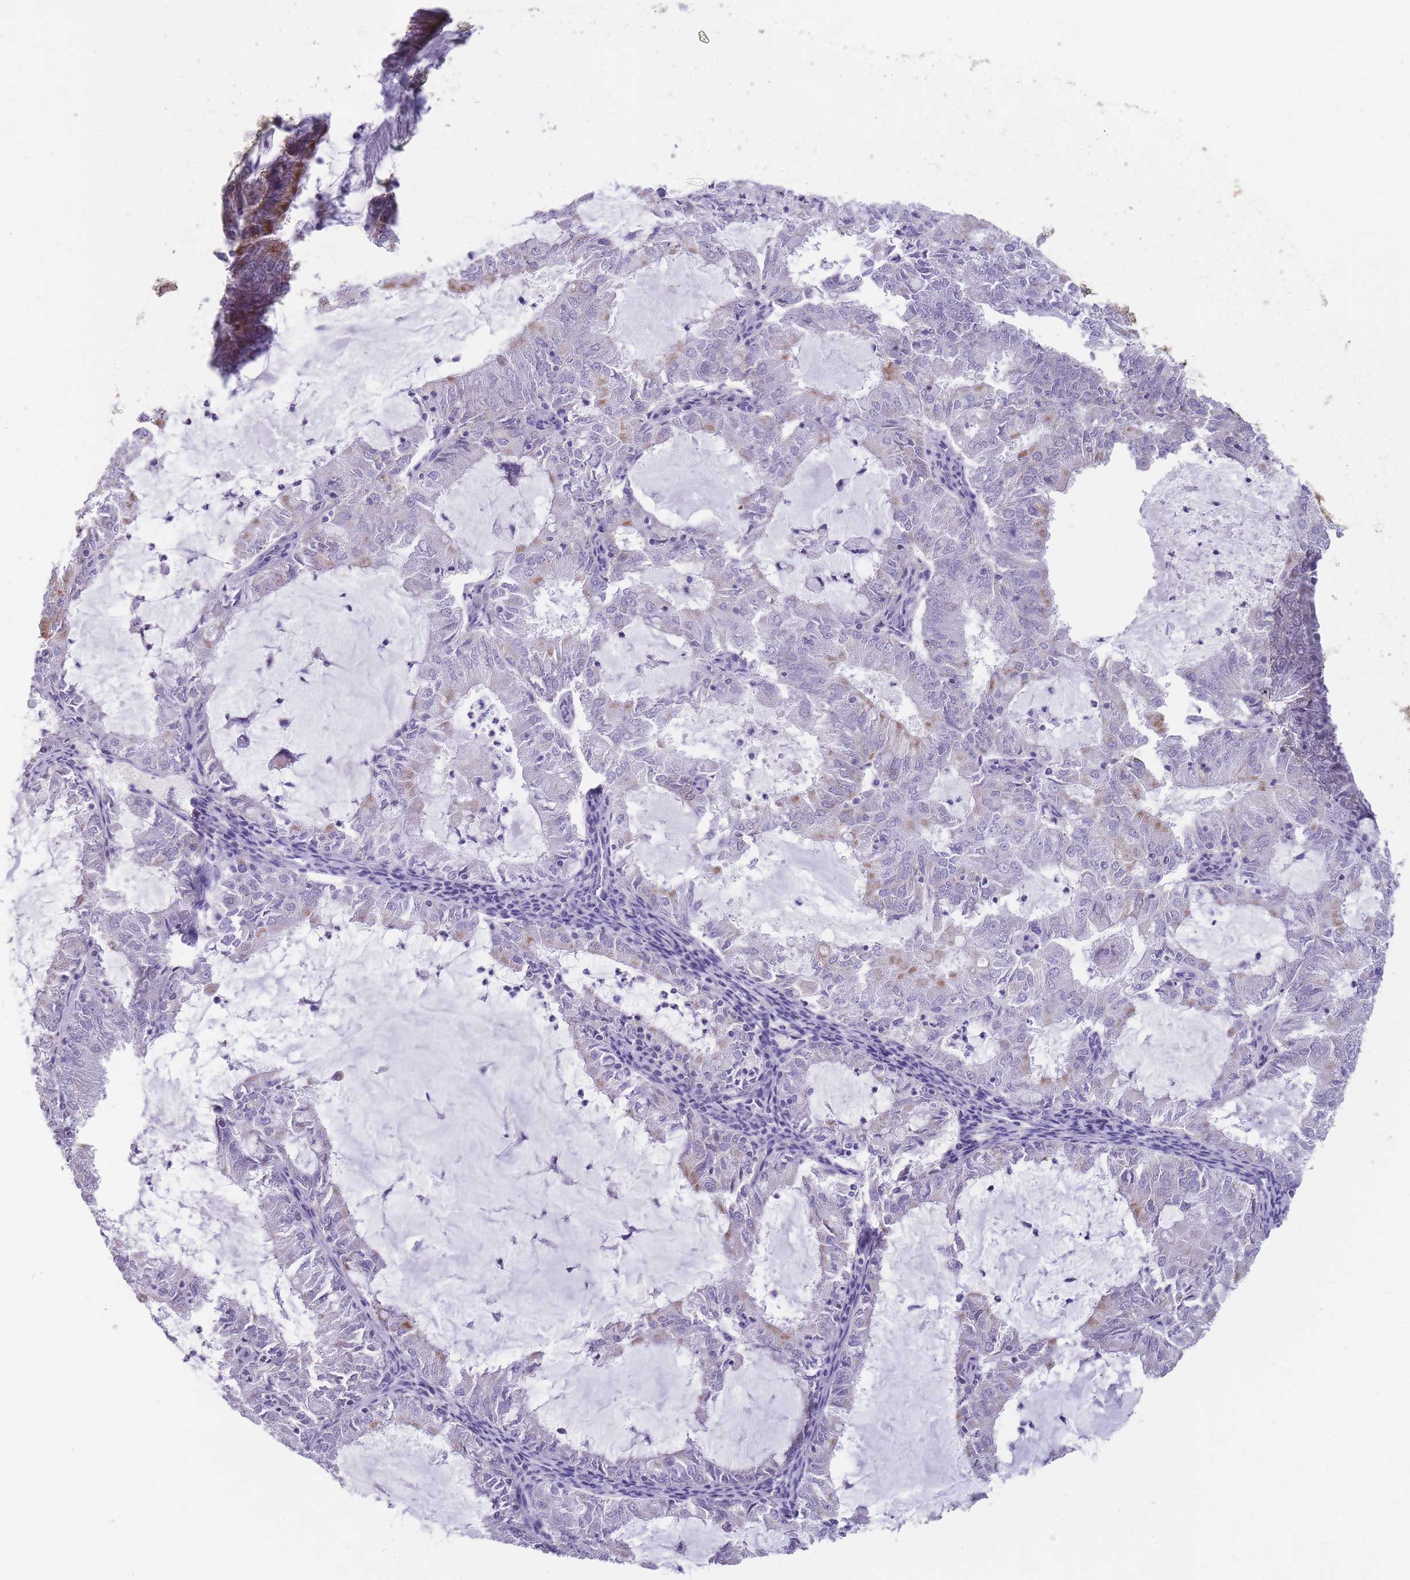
{"staining": {"intensity": "moderate", "quantity": "<25%", "location": "cytoplasmic/membranous"}, "tissue": "endometrial cancer", "cell_type": "Tumor cells", "image_type": "cancer", "snomed": [{"axis": "morphology", "description": "Adenocarcinoma, NOS"}, {"axis": "topography", "description": "Endometrium"}], "caption": "Protein expression analysis of adenocarcinoma (endometrial) displays moderate cytoplasmic/membranous expression in approximately <25% of tumor cells. (DAB = brown stain, brightfield microscopy at high magnification).", "gene": "ZBTB24", "patient": {"sex": "female", "age": 57}}